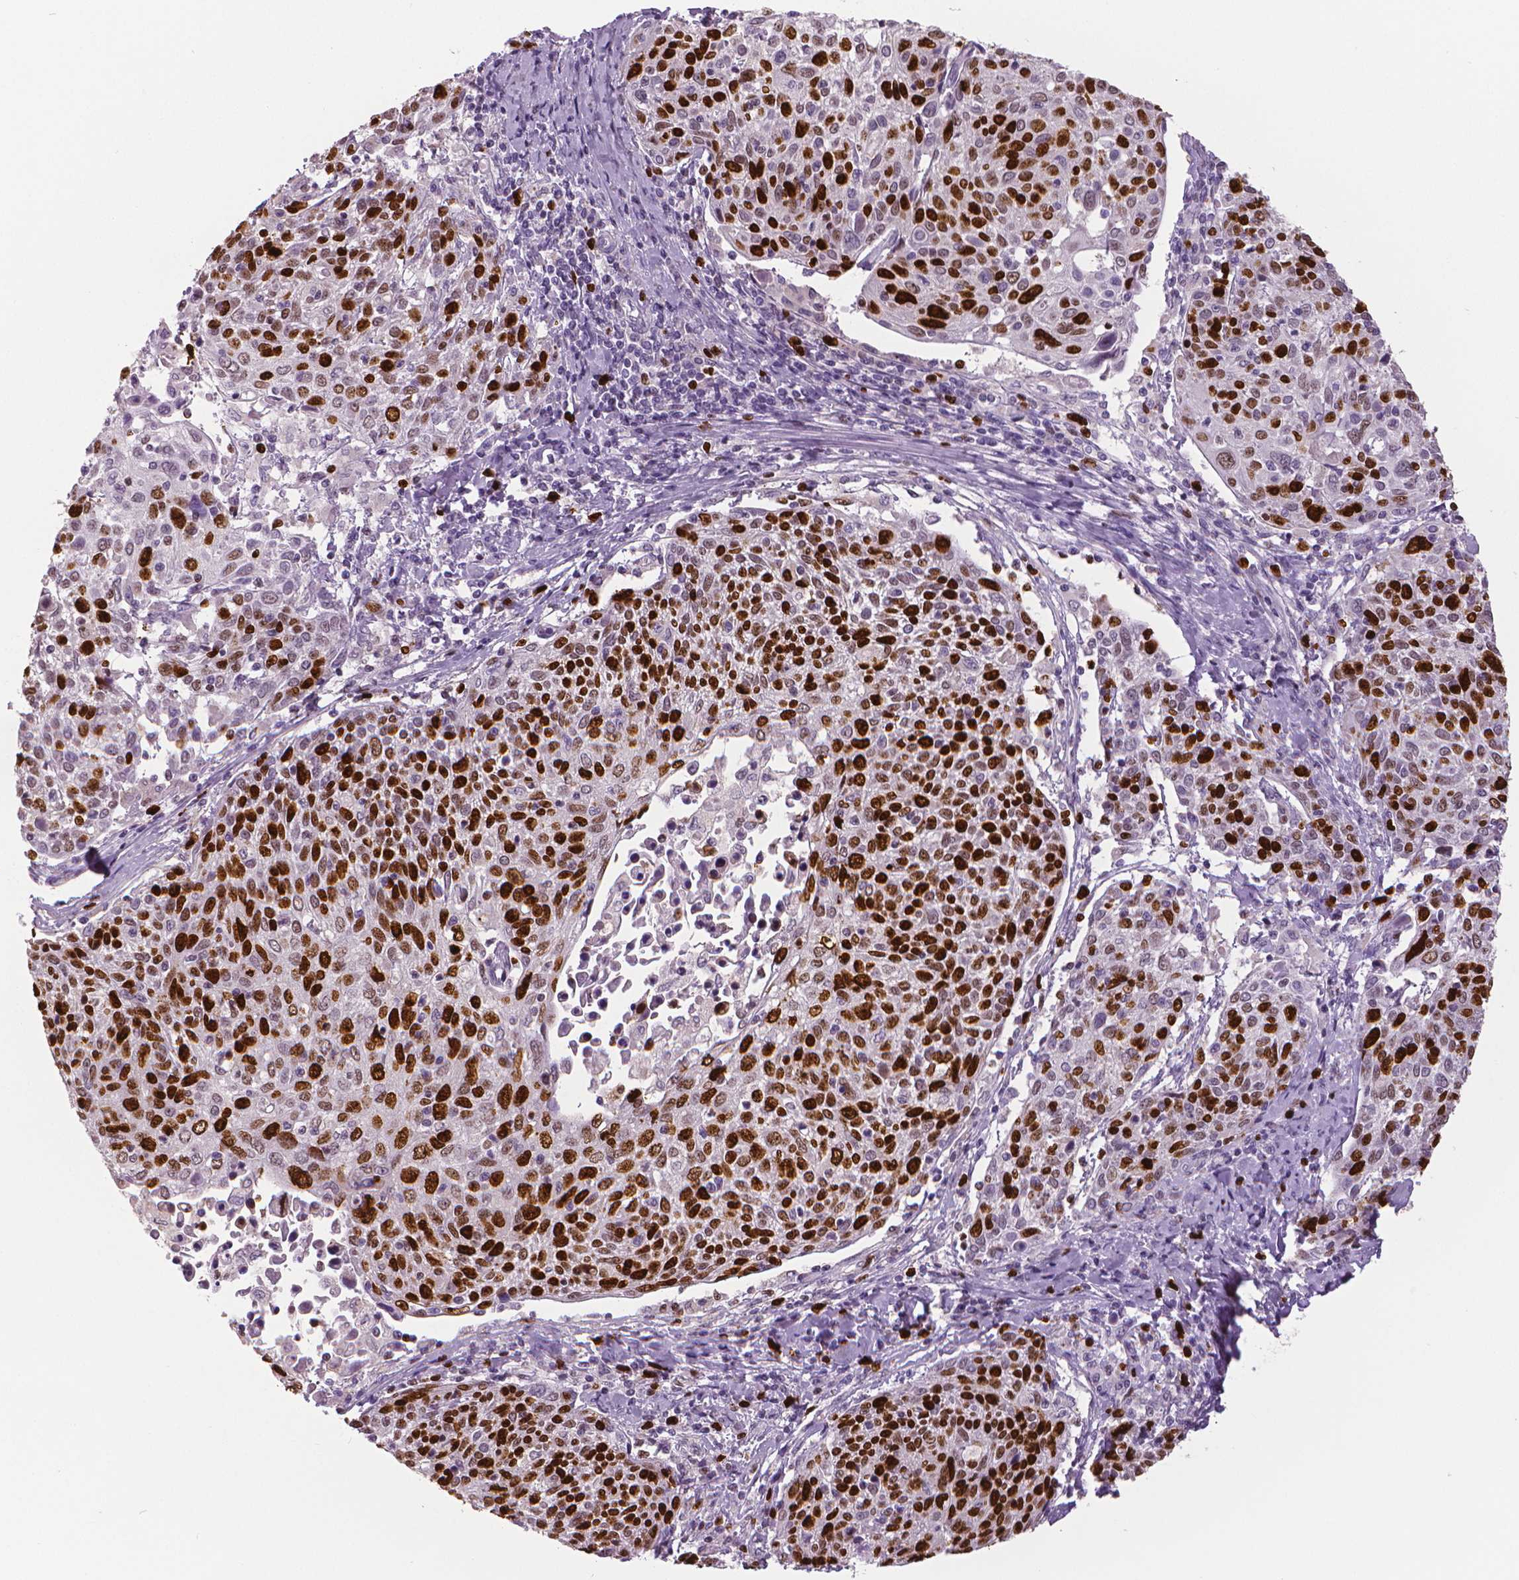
{"staining": {"intensity": "strong", "quantity": ">75%", "location": "nuclear"}, "tissue": "cervical cancer", "cell_type": "Tumor cells", "image_type": "cancer", "snomed": [{"axis": "morphology", "description": "Squamous cell carcinoma, NOS"}, {"axis": "topography", "description": "Cervix"}], "caption": "There is high levels of strong nuclear staining in tumor cells of cervical squamous cell carcinoma, as demonstrated by immunohistochemical staining (brown color).", "gene": "MKI67", "patient": {"sex": "female", "age": 61}}